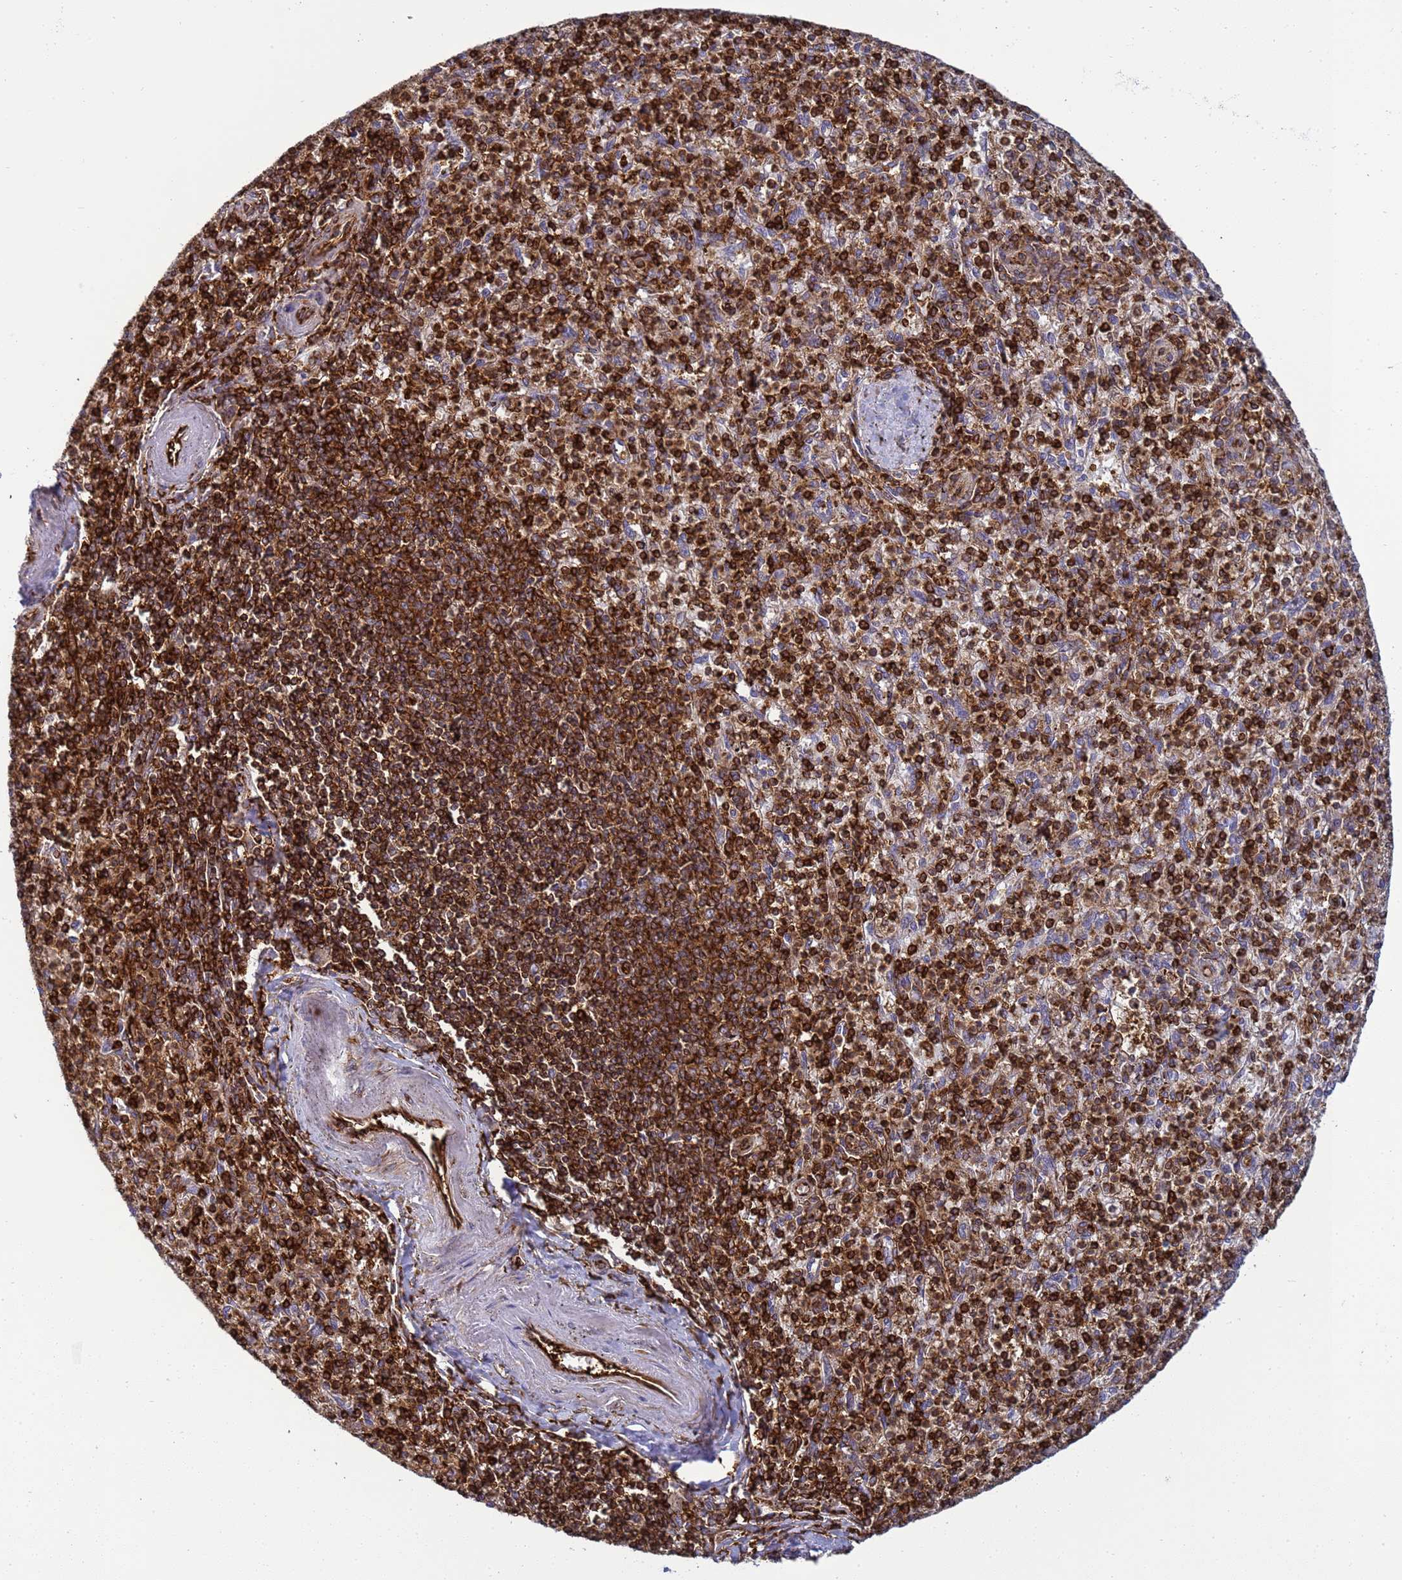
{"staining": {"intensity": "strong", "quantity": "25%-75%", "location": "cytoplasmic/membranous"}, "tissue": "spleen", "cell_type": "Cells in red pulp", "image_type": "normal", "snomed": [{"axis": "morphology", "description": "Normal tissue, NOS"}, {"axis": "topography", "description": "Spleen"}], "caption": "DAB (3,3'-diaminobenzidine) immunohistochemical staining of benign spleen reveals strong cytoplasmic/membranous protein positivity in about 25%-75% of cells in red pulp.", "gene": "ZBTB8OS", "patient": {"sex": "male", "age": 72}}